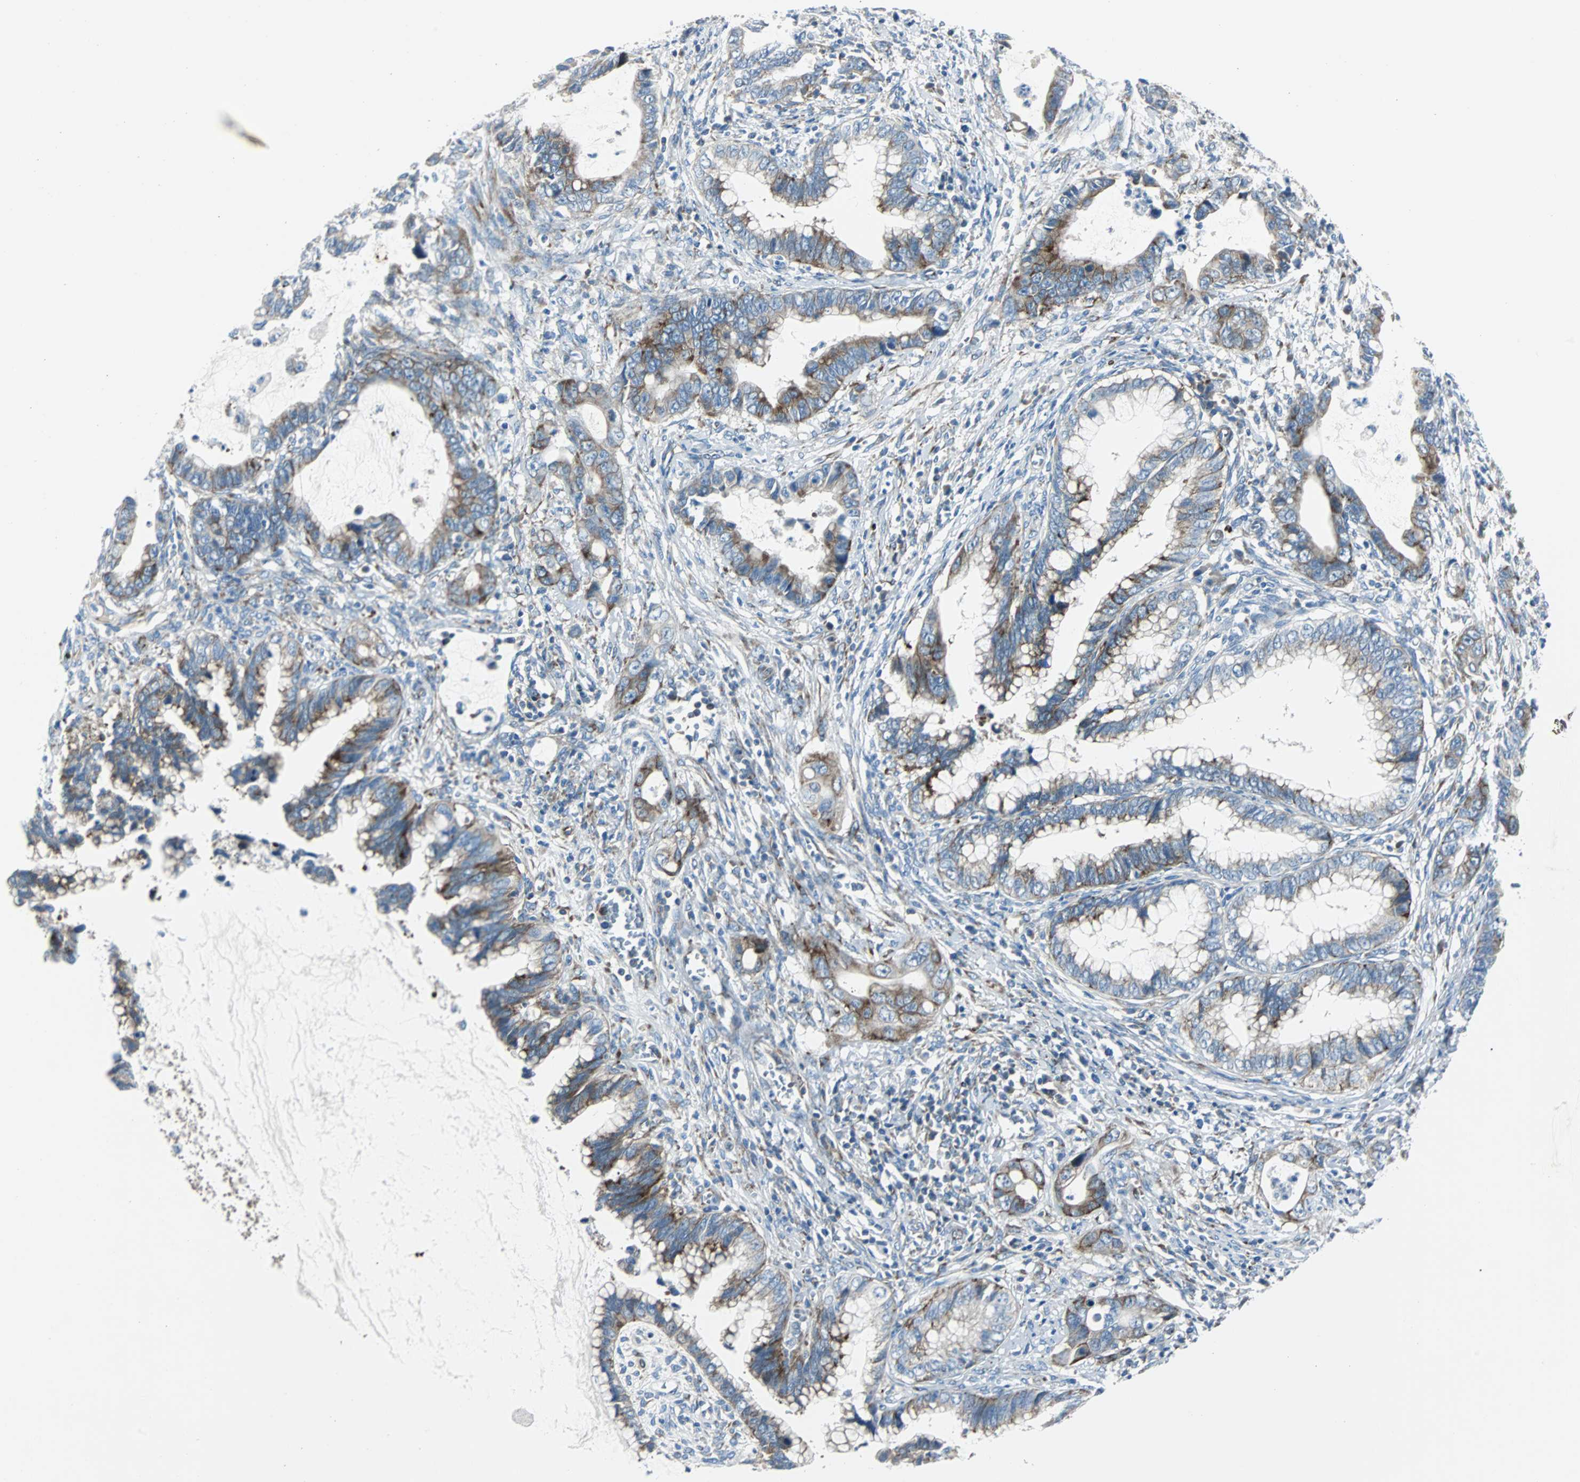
{"staining": {"intensity": "moderate", "quantity": "25%-75%", "location": "cytoplasmic/membranous"}, "tissue": "cervical cancer", "cell_type": "Tumor cells", "image_type": "cancer", "snomed": [{"axis": "morphology", "description": "Adenocarcinoma, NOS"}, {"axis": "topography", "description": "Cervix"}], "caption": "Cervical cancer (adenocarcinoma) stained with a brown dye demonstrates moderate cytoplasmic/membranous positive positivity in approximately 25%-75% of tumor cells.", "gene": "BBC3", "patient": {"sex": "female", "age": 44}}